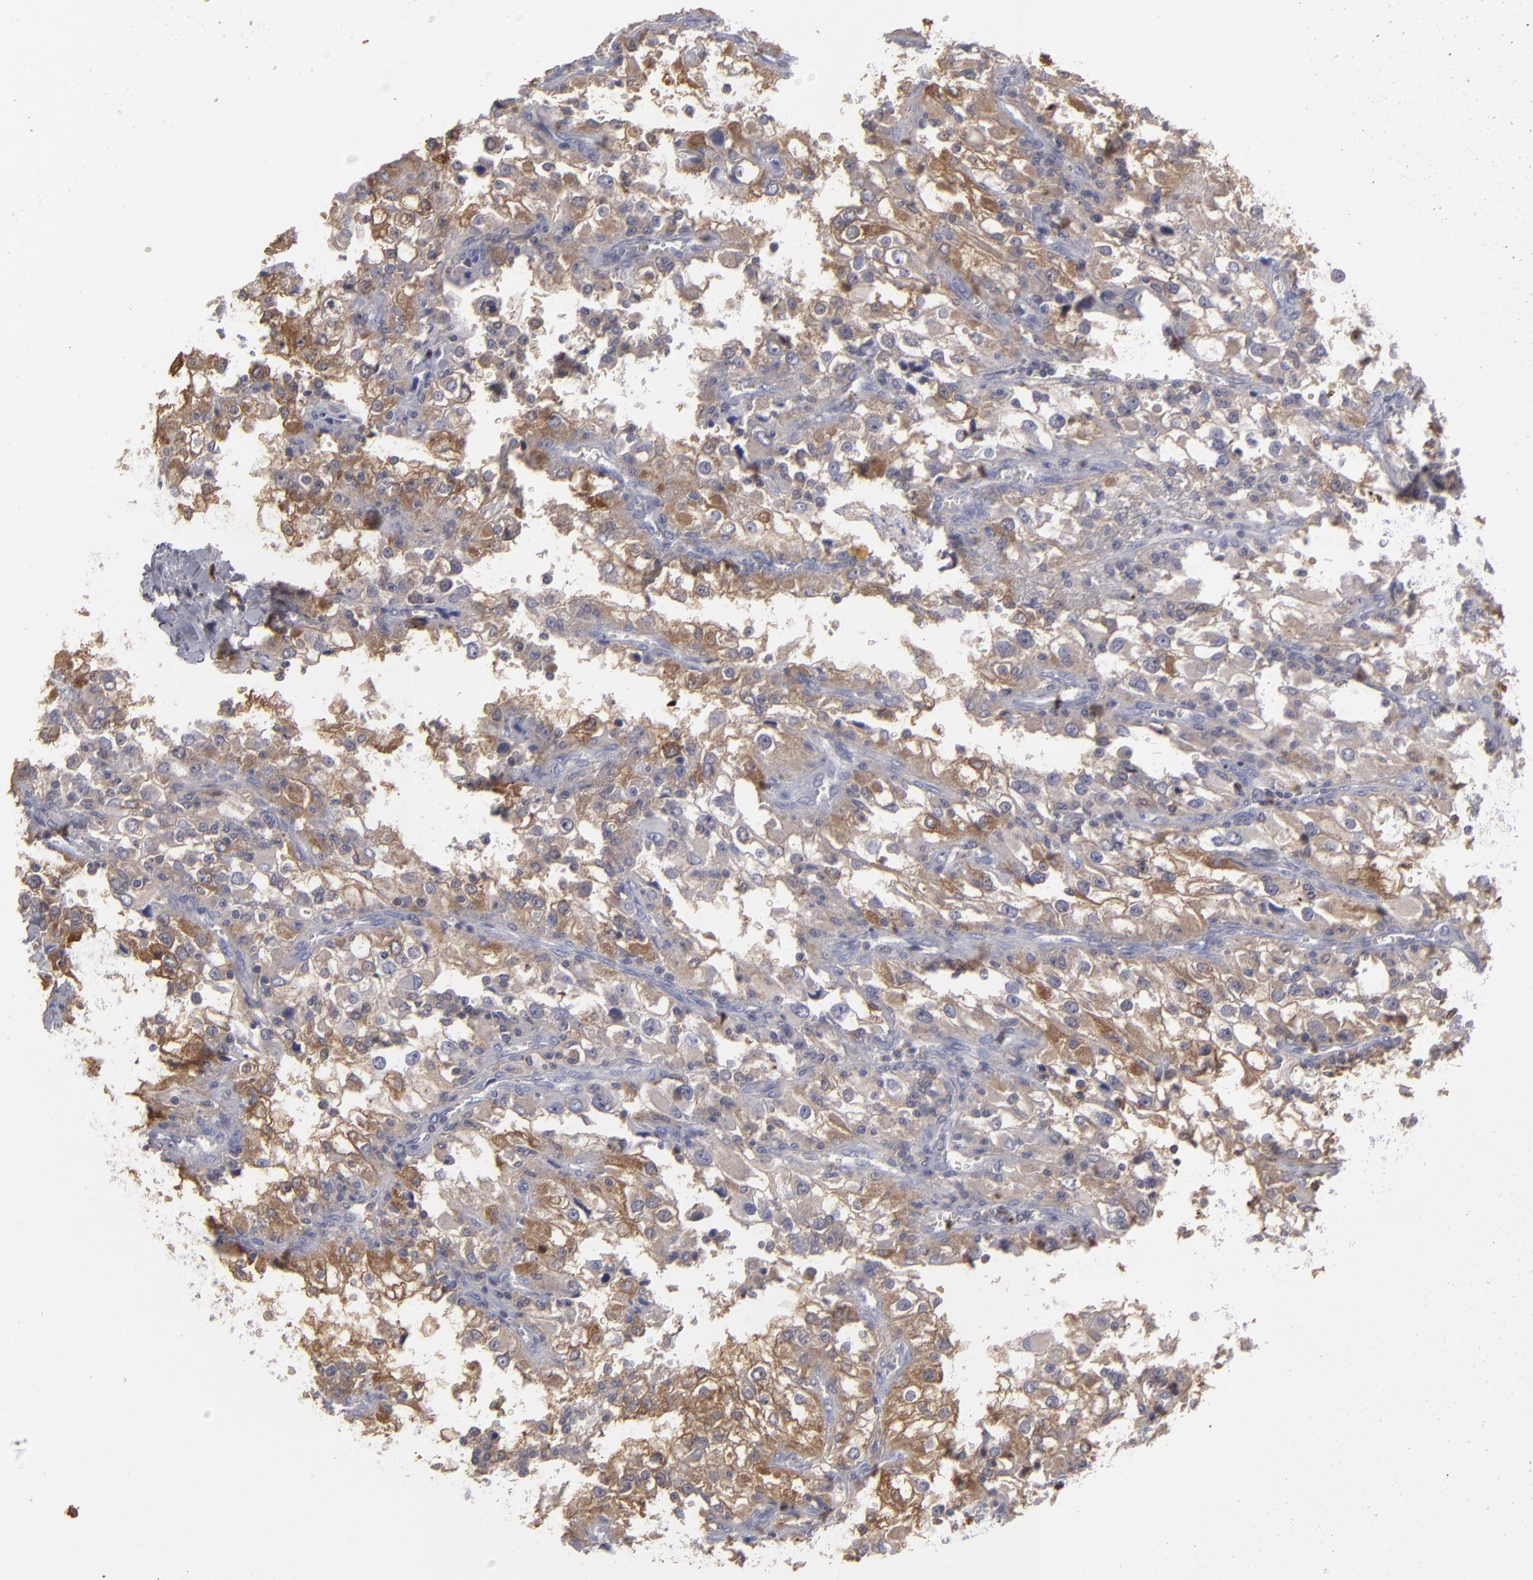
{"staining": {"intensity": "moderate", "quantity": ">75%", "location": "cytoplasmic/membranous"}, "tissue": "renal cancer", "cell_type": "Tumor cells", "image_type": "cancer", "snomed": [{"axis": "morphology", "description": "Adenocarcinoma, NOS"}, {"axis": "topography", "description": "Kidney"}], "caption": "Immunohistochemical staining of human renal adenocarcinoma displays medium levels of moderate cytoplasmic/membranous protein positivity in approximately >75% of tumor cells.", "gene": "SEMA3G", "patient": {"sex": "female", "age": 52}}